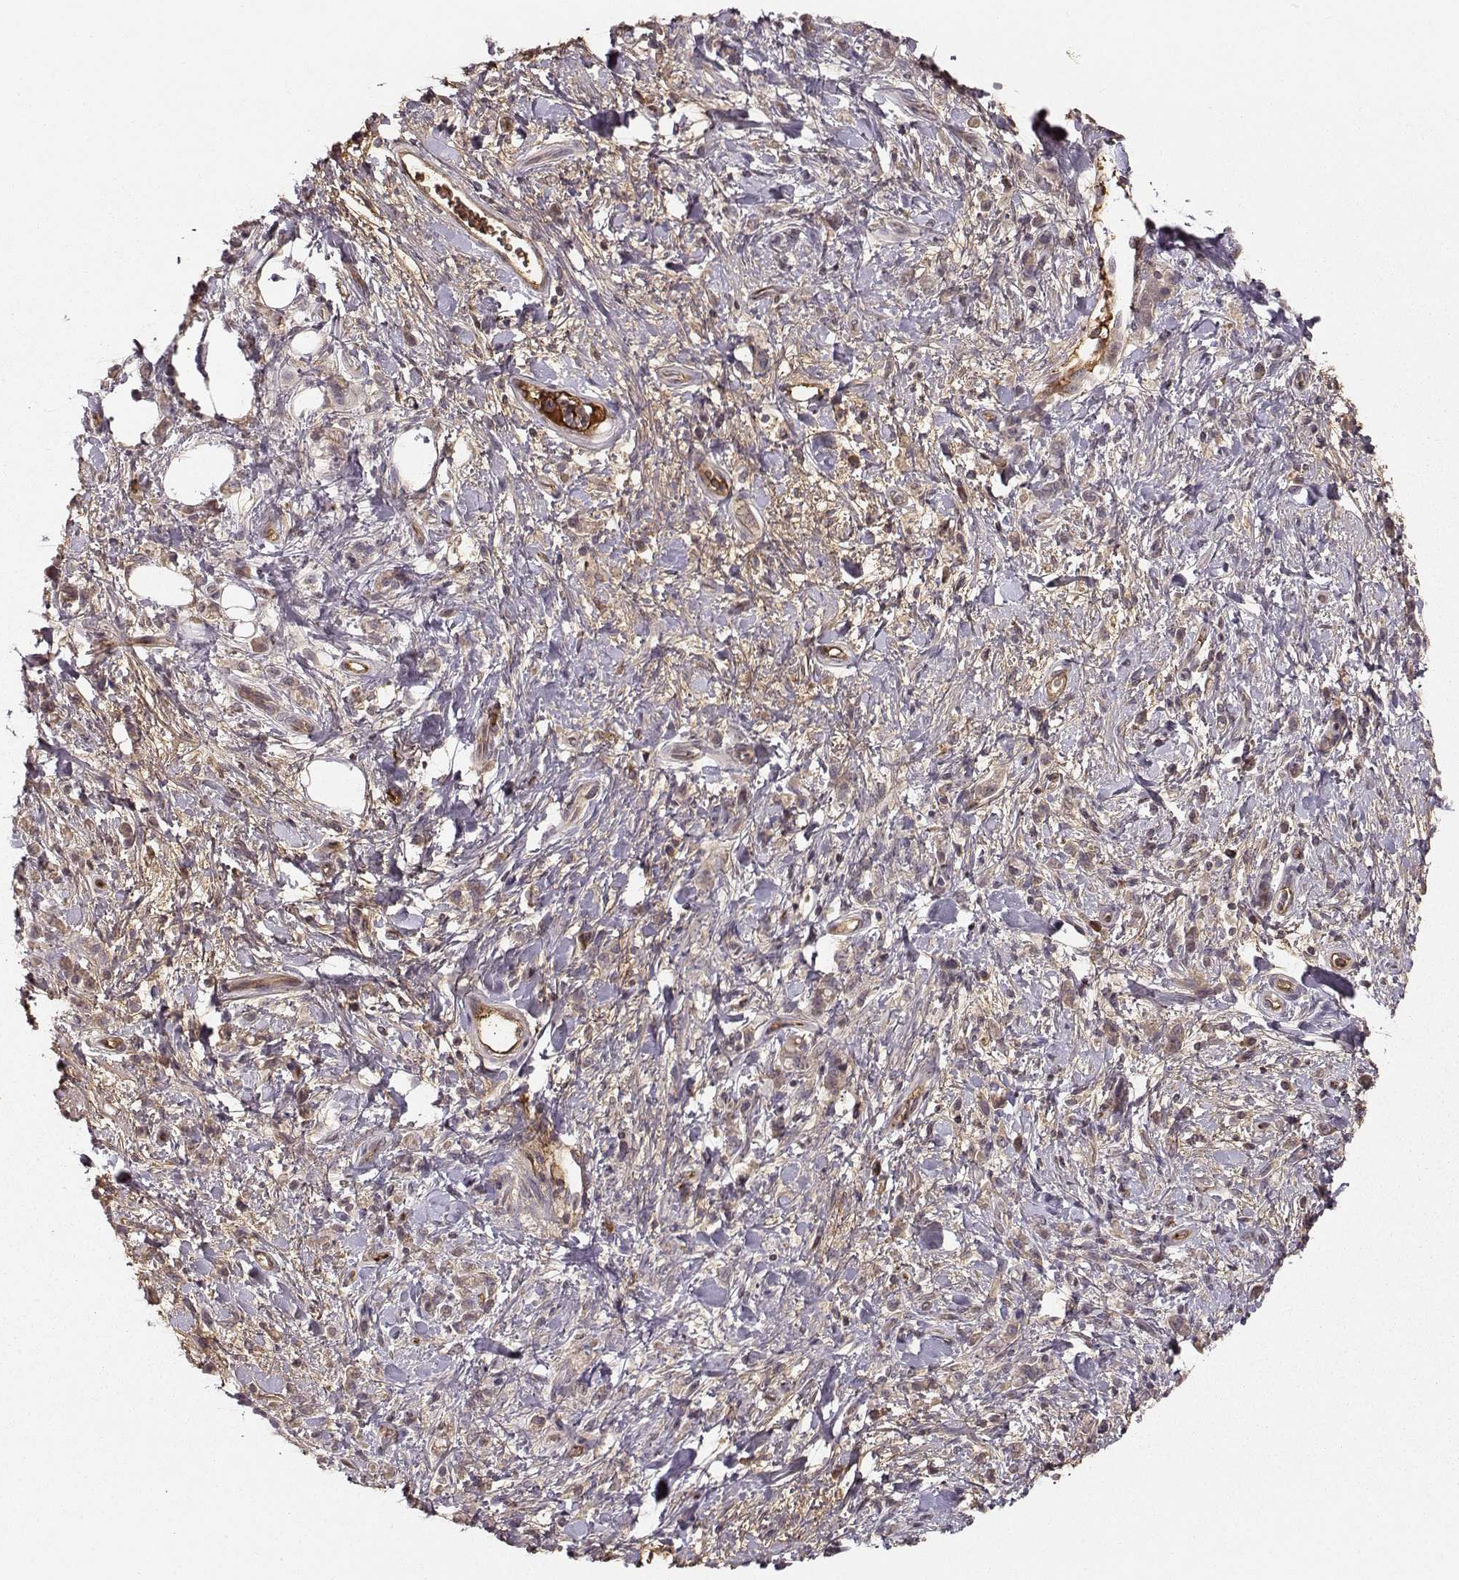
{"staining": {"intensity": "weak", "quantity": "<25%", "location": "cytoplasmic/membranous"}, "tissue": "stomach cancer", "cell_type": "Tumor cells", "image_type": "cancer", "snomed": [{"axis": "morphology", "description": "Adenocarcinoma, NOS"}, {"axis": "topography", "description": "Stomach"}], "caption": "Tumor cells show no significant protein positivity in stomach adenocarcinoma. Brightfield microscopy of immunohistochemistry (IHC) stained with DAB (brown) and hematoxylin (blue), captured at high magnification.", "gene": "WNT6", "patient": {"sex": "male", "age": 77}}